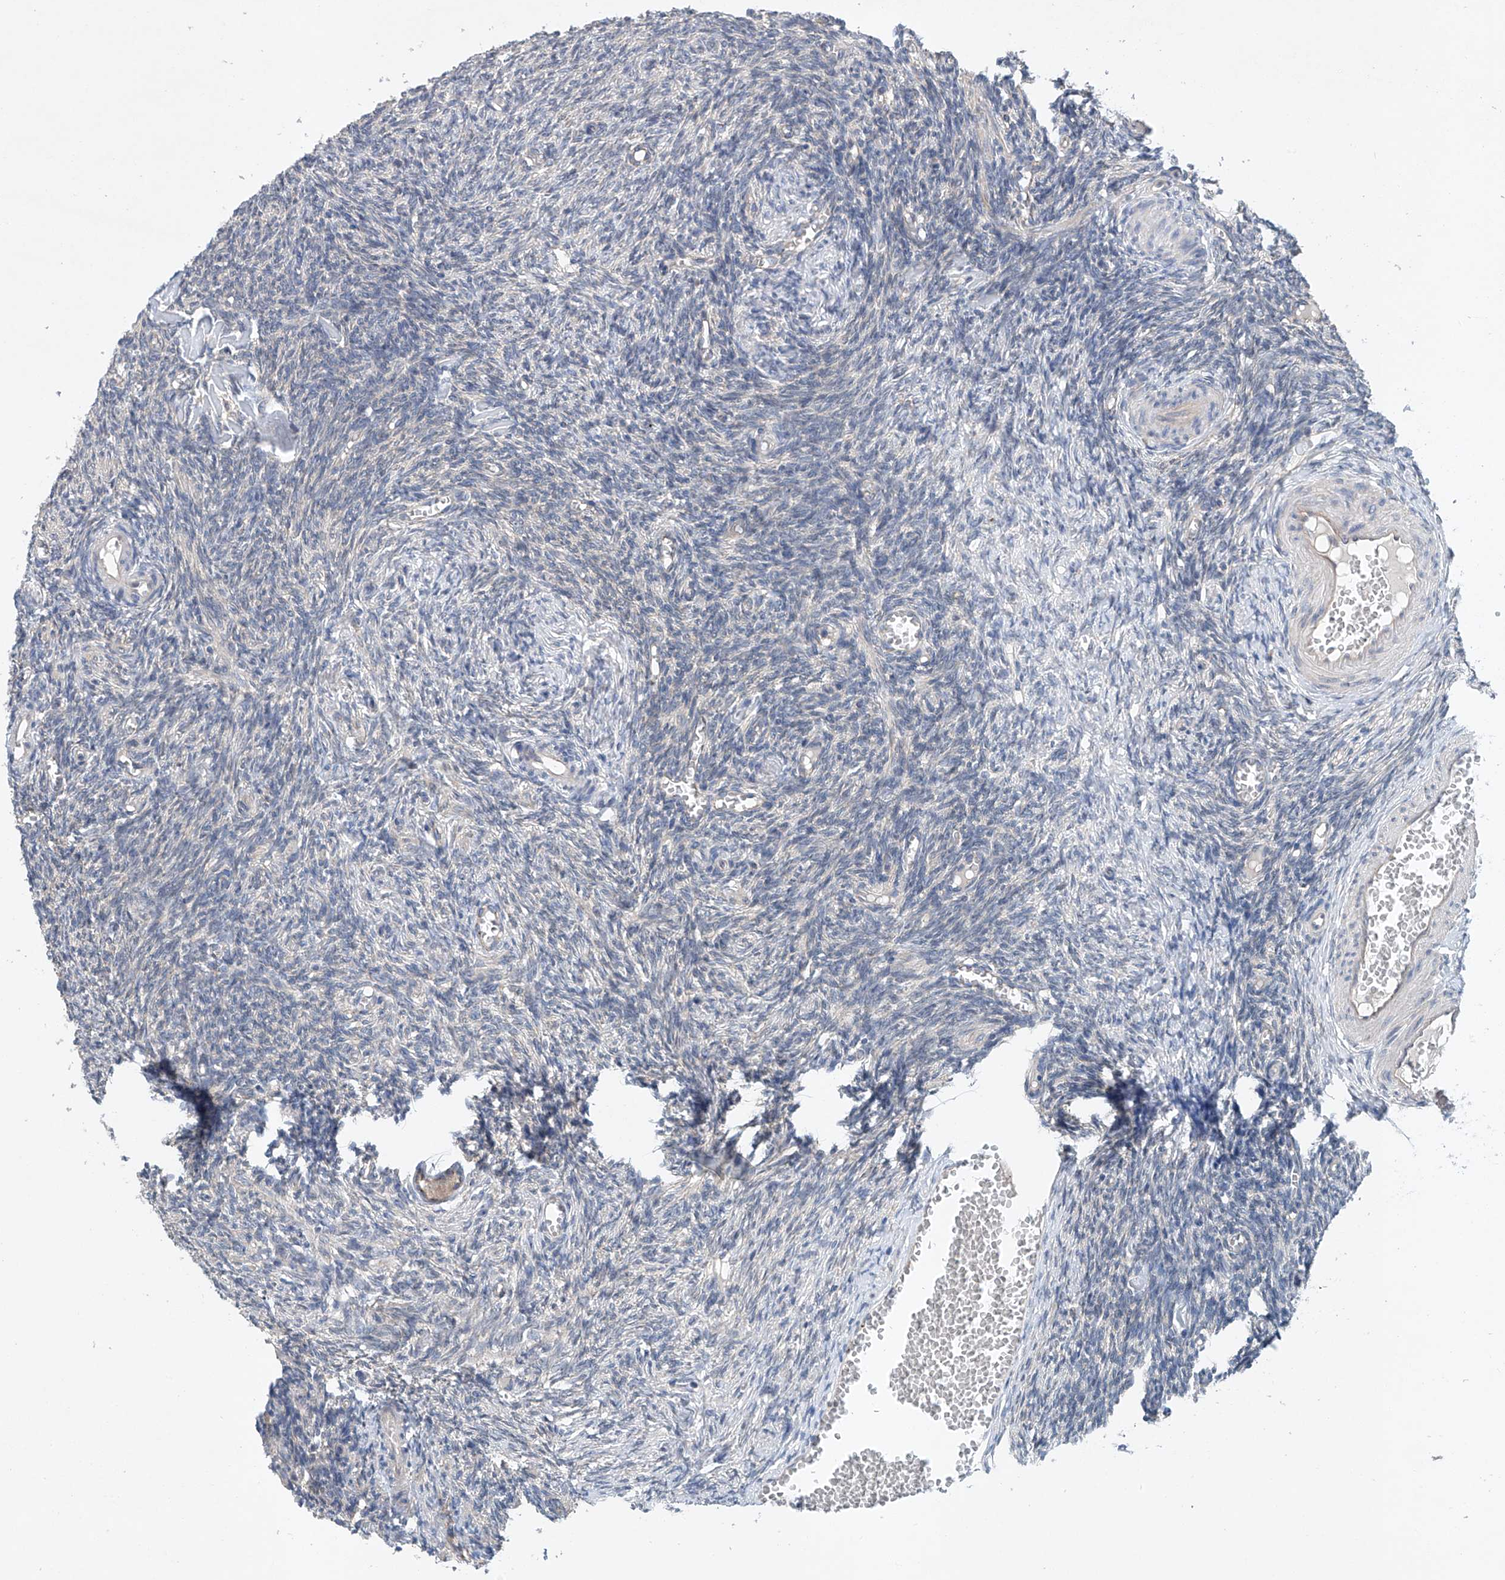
{"staining": {"intensity": "weak", "quantity": ">75%", "location": "cytoplasmic/membranous"}, "tissue": "ovary", "cell_type": "Follicle cells", "image_type": "normal", "snomed": [{"axis": "morphology", "description": "Normal tissue, NOS"}, {"axis": "topography", "description": "Ovary"}], "caption": "High-magnification brightfield microscopy of benign ovary stained with DAB (brown) and counterstained with hematoxylin (blue). follicle cells exhibit weak cytoplasmic/membranous staining is seen in approximately>75% of cells. (DAB IHC with brightfield microscopy, high magnification).", "gene": "CEP85L", "patient": {"sex": "female", "age": 27}}